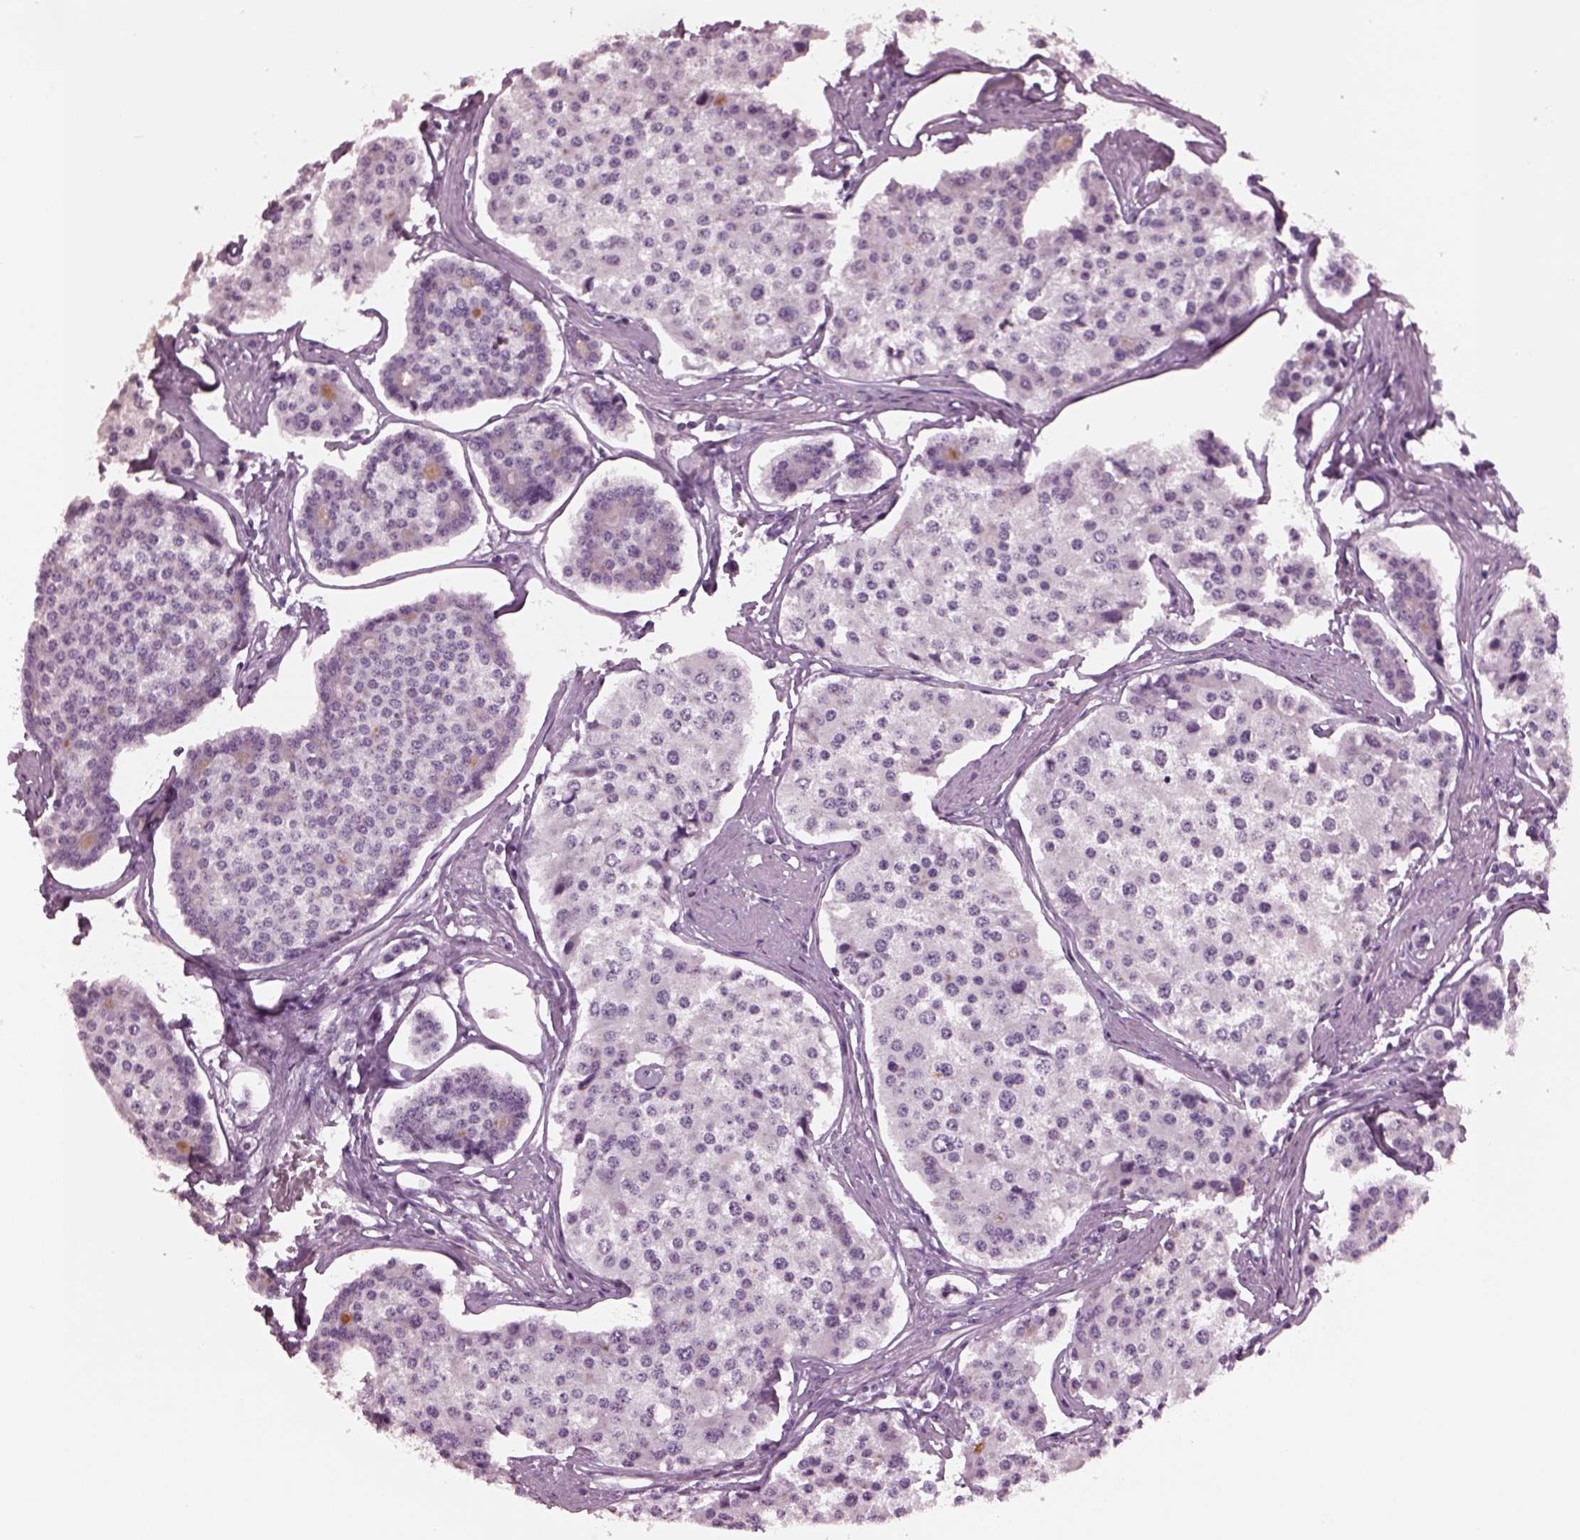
{"staining": {"intensity": "negative", "quantity": "none", "location": "none"}, "tissue": "carcinoid", "cell_type": "Tumor cells", "image_type": "cancer", "snomed": [{"axis": "morphology", "description": "Carcinoid, malignant, NOS"}, {"axis": "topography", "description": "Small intestine"}], "caption": "Tumor cells are negative for brown protein staining in carcinoid. Nuclei are stained in blue.", "gene": "SLC6A17", "patient": {"sex": "female", "age": 65}}